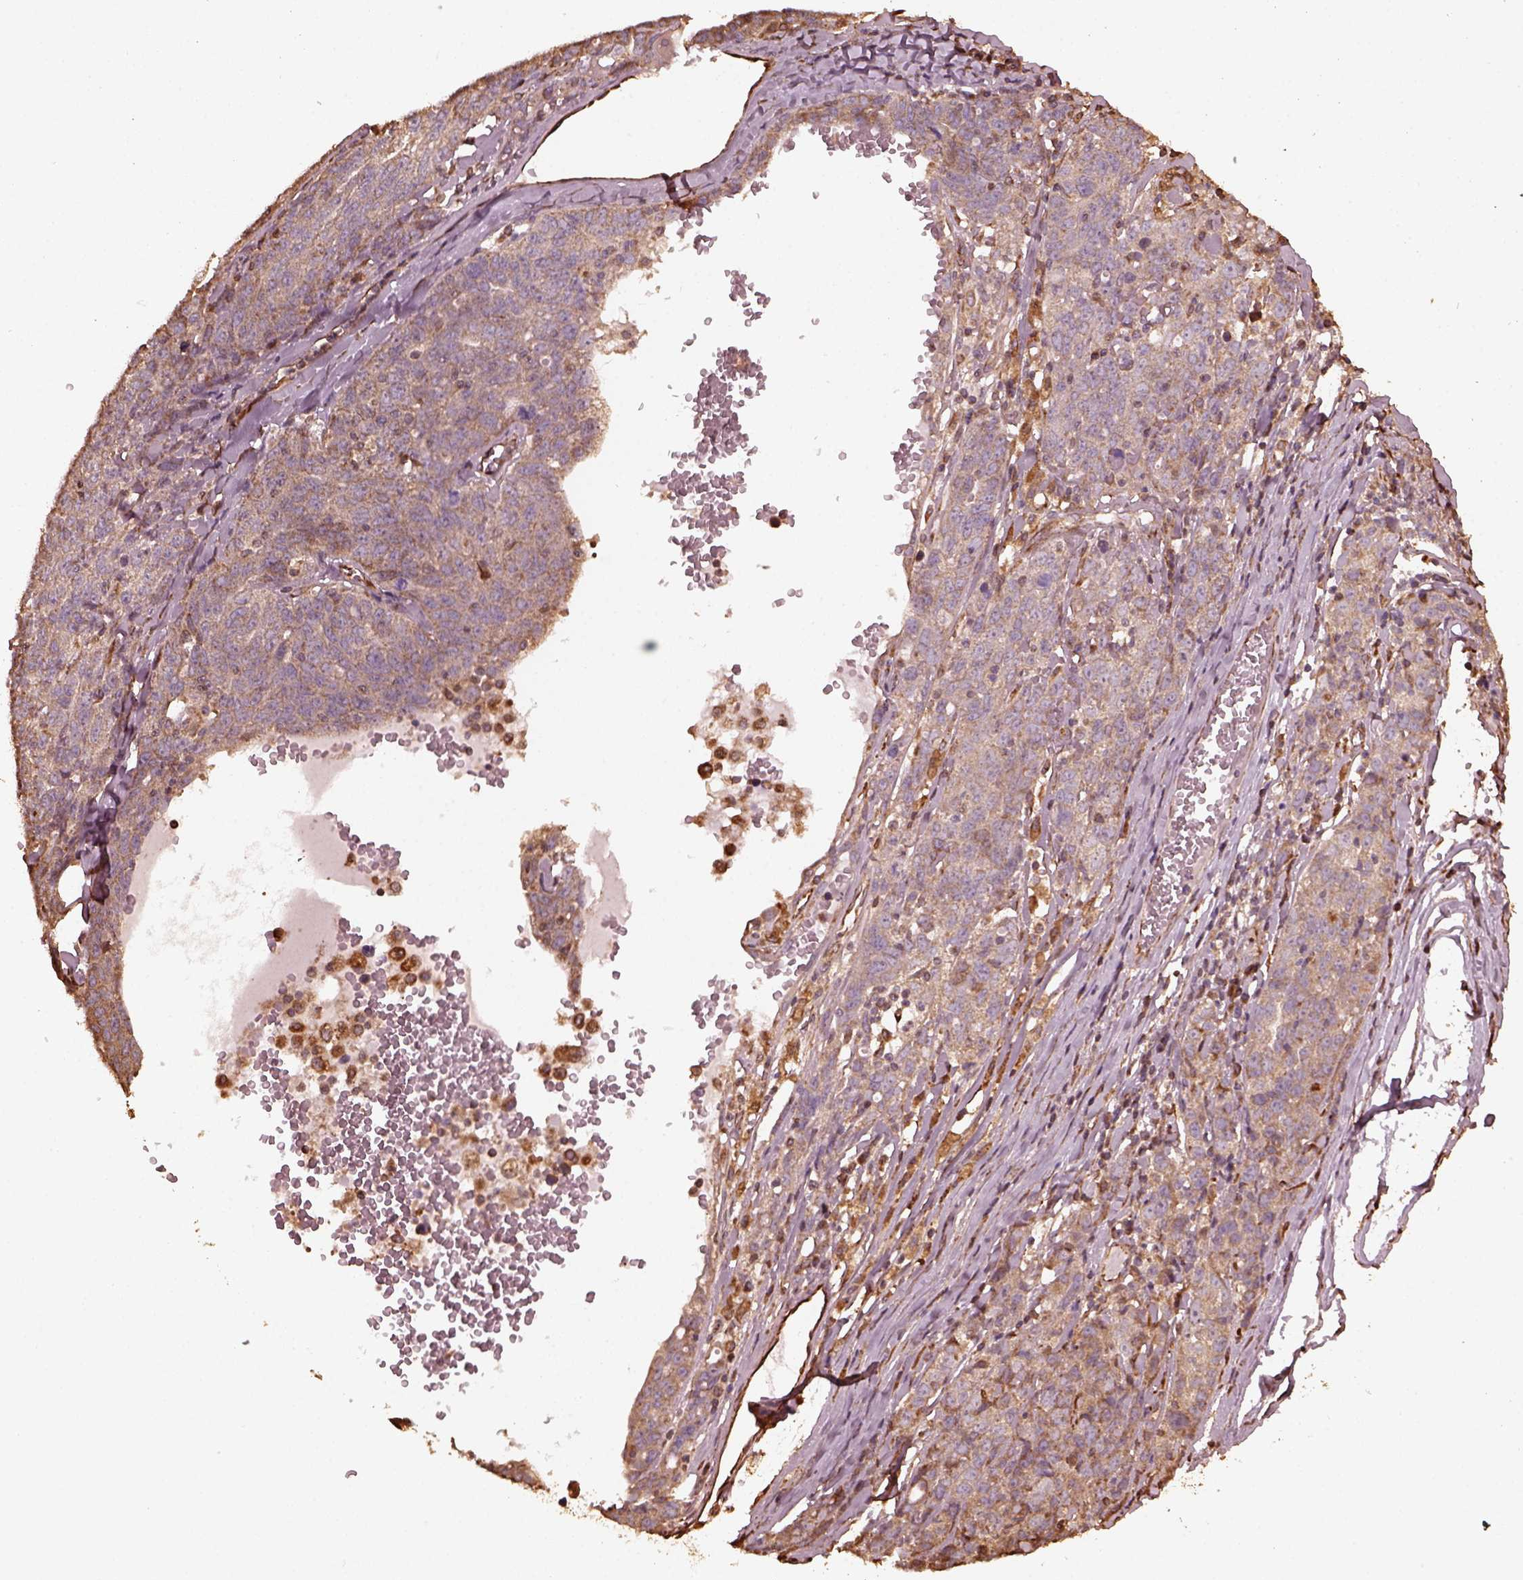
{"staining": {"intensity": "weak", "quantity": "25%-75%", "location": "cytoplasmic/membranous"}, "tissue": "ovarian cancer", "cell_type": "Tumor cells", "image_type": "cancer", "snomed": [{"axis": "morphology", "description": "Cystadenocarcinoma, serous, NOS"}, {"axis": "topography", "description": "Ovary"}], "caption": "Immunohistochemical staining of human ovarian cancer shows weak cytoplasmic/membranous protein positivity in approximately 25%-75% of tumor cells.", "gene": "GTPBP1", "patient": {"sex": "female", "age": 71}}